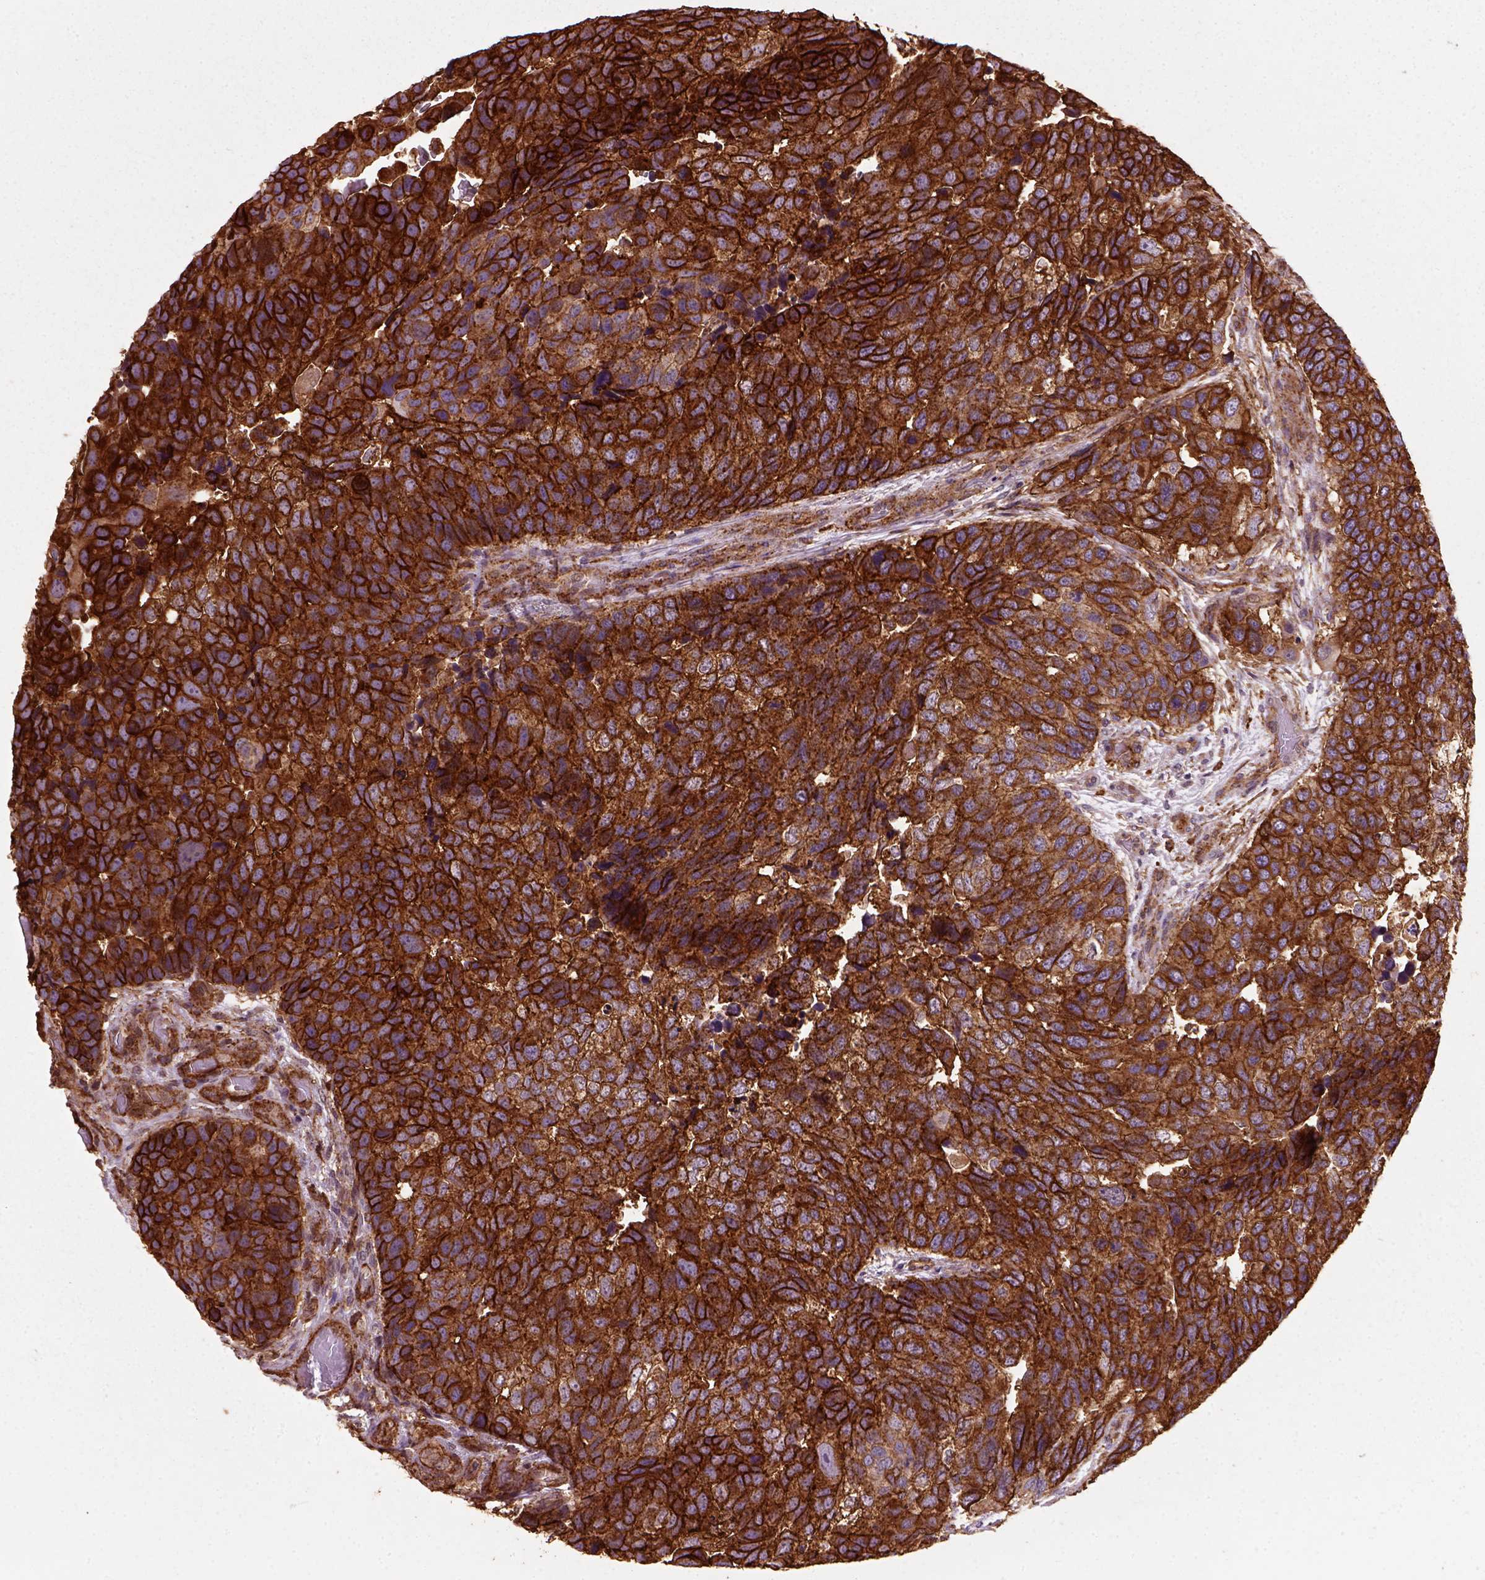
{"staining": {"intensity": "strong", "quantity": ">75%", "location": "cytoplasmic/membranous"}, "tissue": "urothelial cancer", "cell_type": "Tumor cells", "image_type": "cancer", "snomed": [{"axis": "morphology", "description": "Urothelial carcinoma, High grade"}, {"axis": "topography", "description": "Urinary bladder"}], "caption": "Protein staining shows strong cytoplasmic/membranous expression in about >75% of tumor cells in urothelial cancer.", "gene": "MARCKS", "patient": {"sex": "male", "age": 60}}